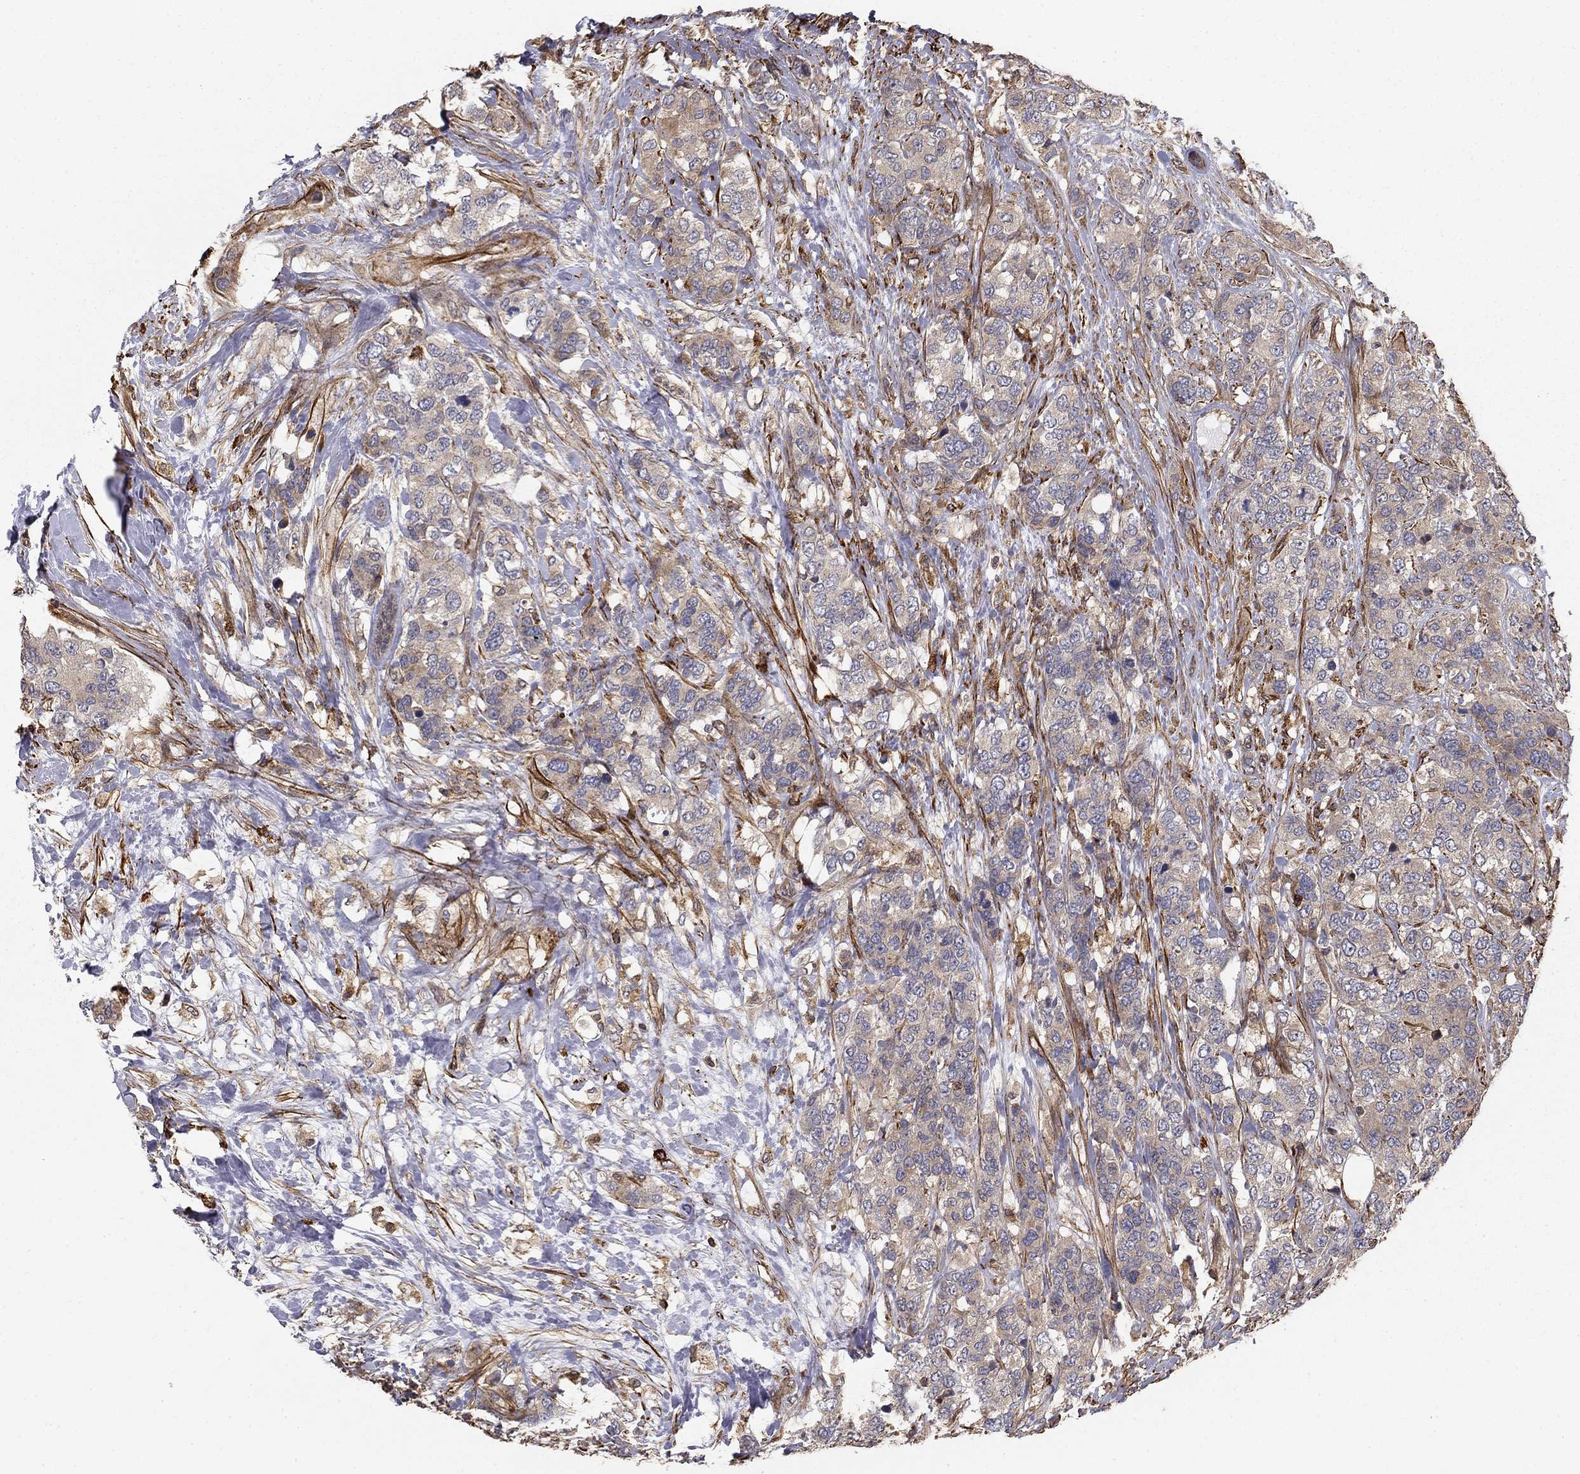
{"staining": {"intensity": "negative", "quantity": "none", "location": "none"}, "tissue": "breast cancer", "cell_type": "Tumor cells", "image_type": "cancer", "snomed": [{"axis": "morphology", "description": "Lobular carcinoma"}, {"axis": "topography", "description": "Breast"}], "caption": "High power microscopy photomicrograph of an immunohistochemistry micrograph of breast lobular carcinoma, revealing no significant expression in tumor cells.", "gene": "HABP4", "patient": {"sex": "female", "age": 59}}